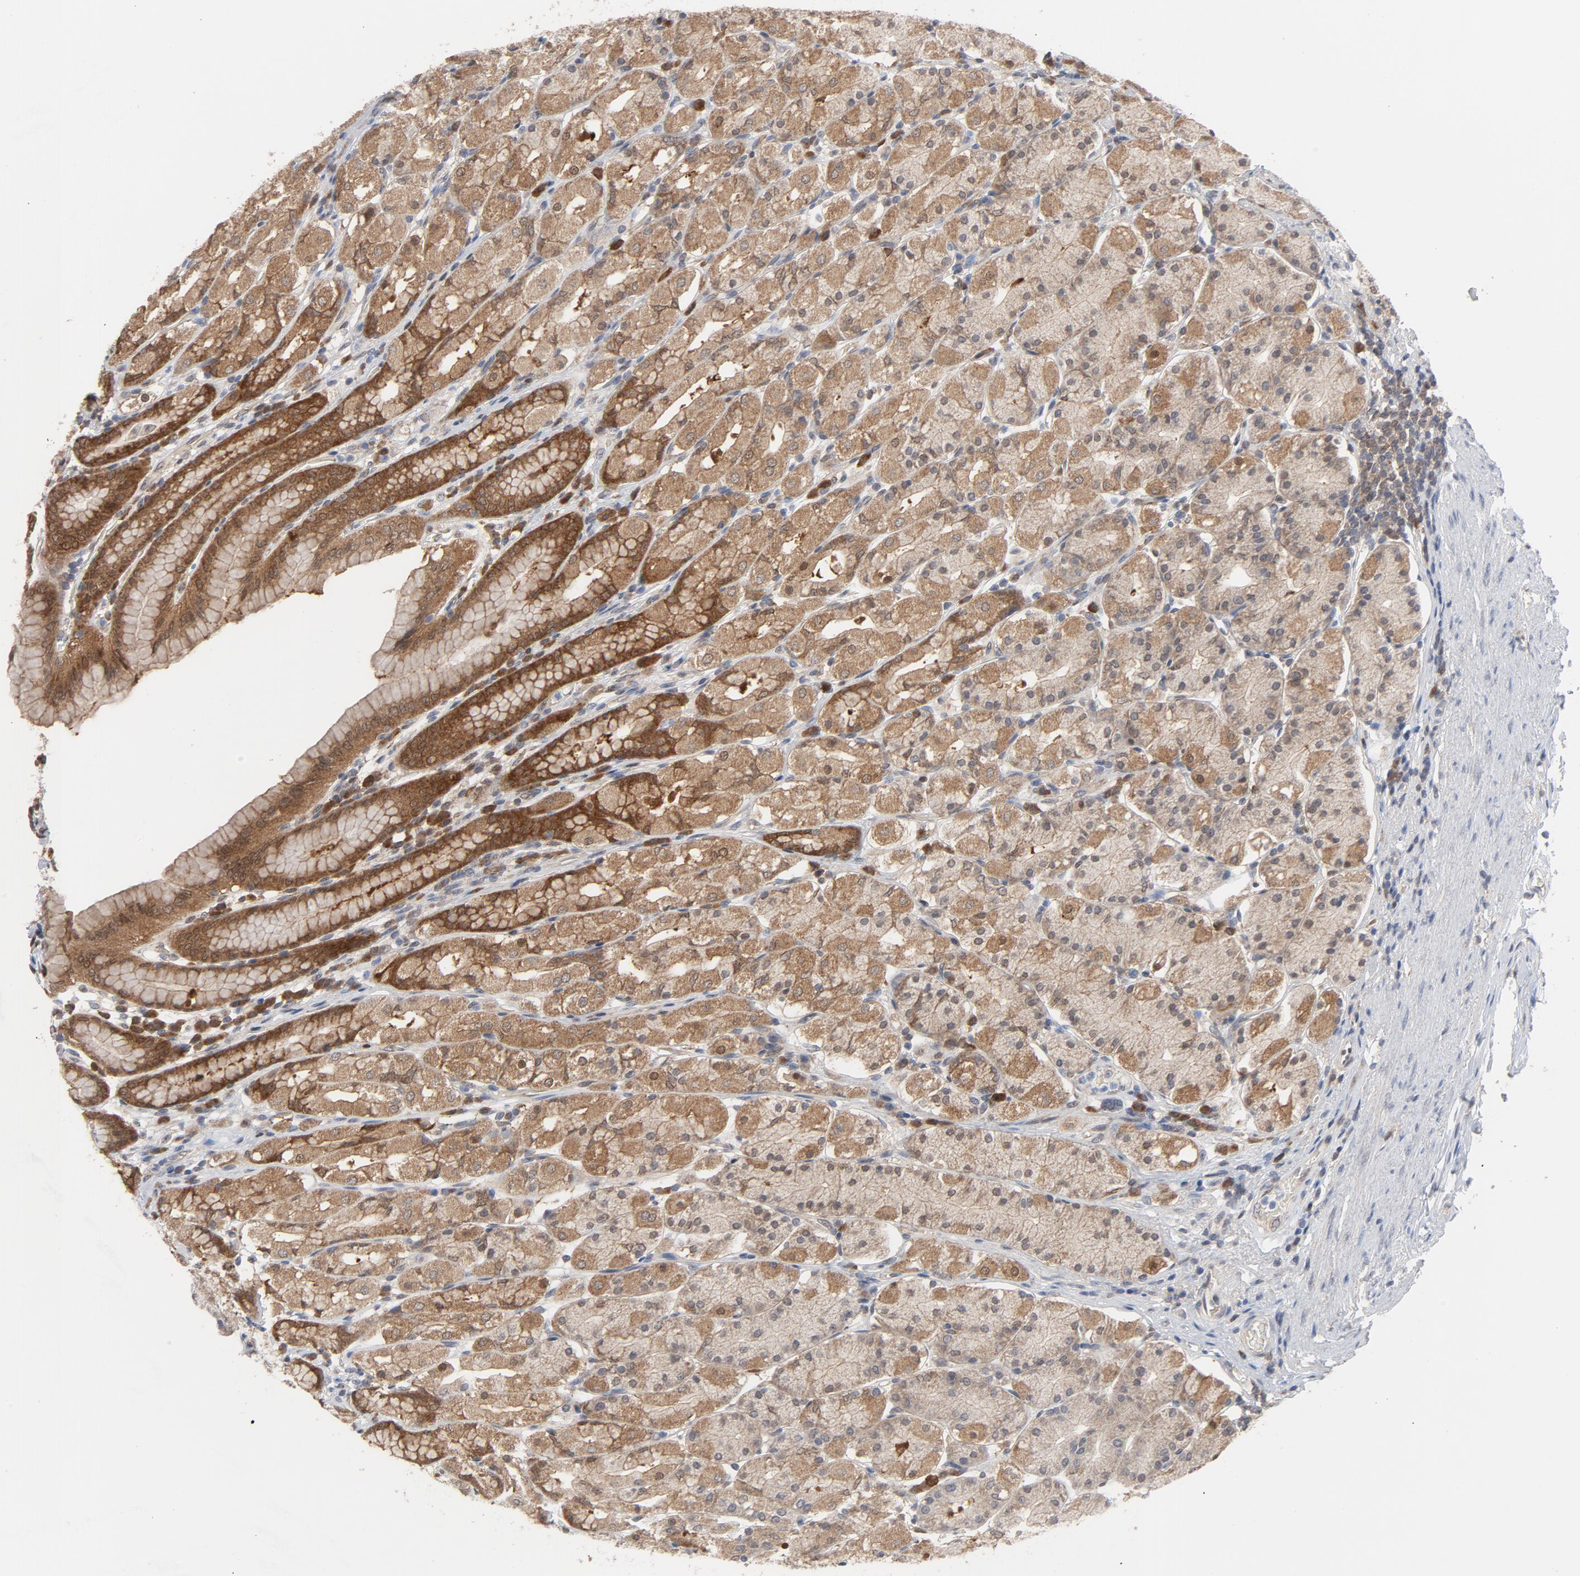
{"staining": {"intensity": "moderate", "quantity": ">75%", "location": "cytoplasmic/membranous"}, "tissue": "stomach", "cell_type": "Glandular cells", "image_type": "normal", "snomed": [{"axis": "morphology", "description": "Normal tissue, NOS"}, {"axis": "topography", "description": "Stomach, upper"}], "caption": "A brown stain labels moderate cytoplasmic/membranous staining of a protein in glandular cells of benign human stomach. The staining was performed using DAB (3,3'-diaminobenzidine) to visualize the protein expression in brown, while the nuclei were stained in blue with hematoxylin (Magnification: 20x).", "gene": "PRDX1", "patient": {"sex": "male", "age": 68}}